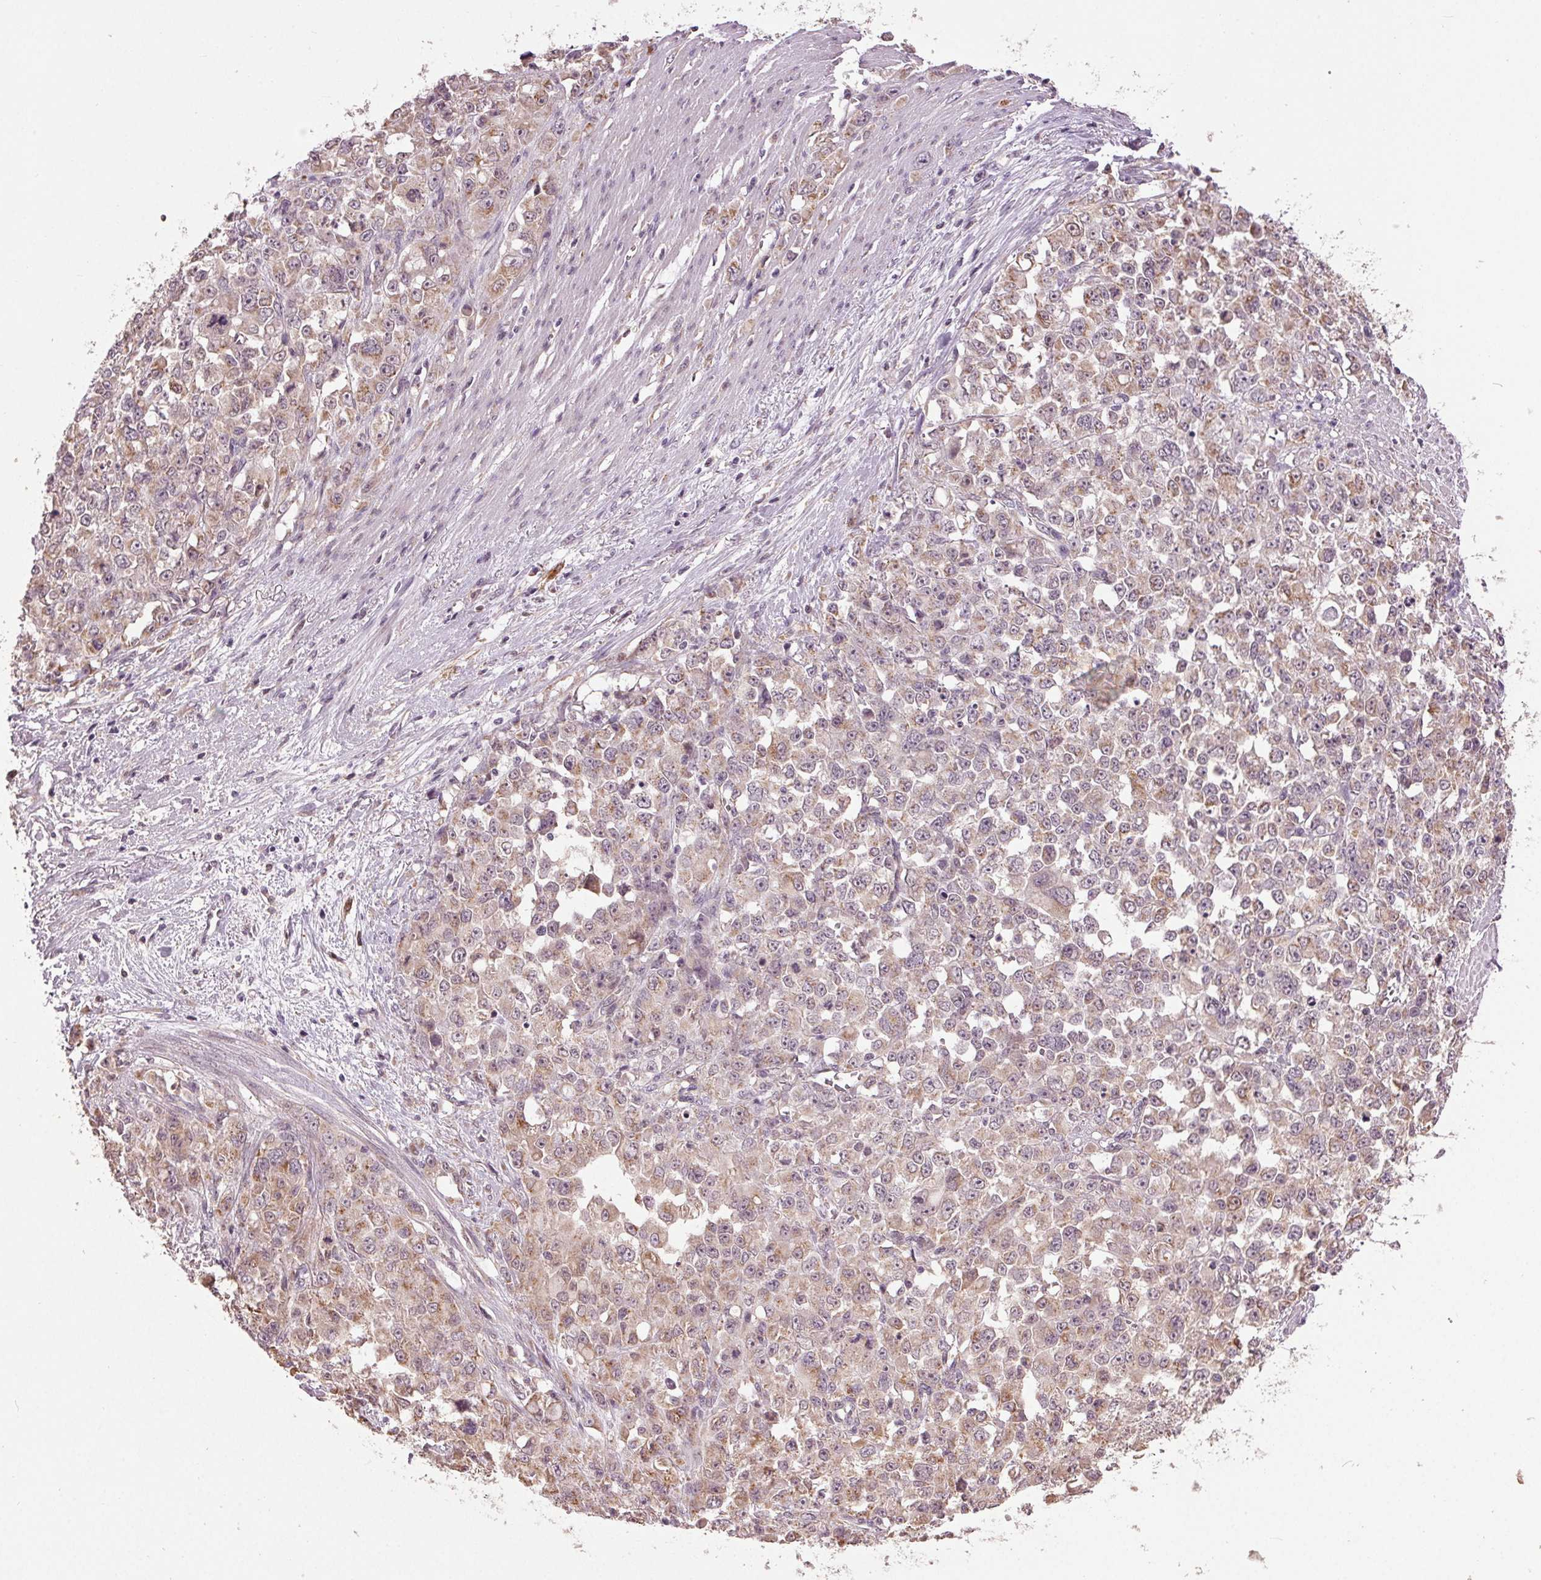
{"staining": {"intensity": "weak", "quantity": "25%-75%", "location": "cytoplasmic/membranous"}, "tissue": "stomach cancer", "cell_type": "Tumor cells", "image_type": "cancer", "snomed": [{"axis": "morphology", "description": "Adenocarcinoma, NOS"}, {"axis": "topography", "description": "Stomach"}], "caption": "Immunohistochemical staining of human stomach adenocarcinoma exhibits low levels of weak cytoplasmic/membranous protein positivity in about 25%-75% of tumor cells.", "gene": "BSDC1", "patient": {"sex": "female", "age": 76}}